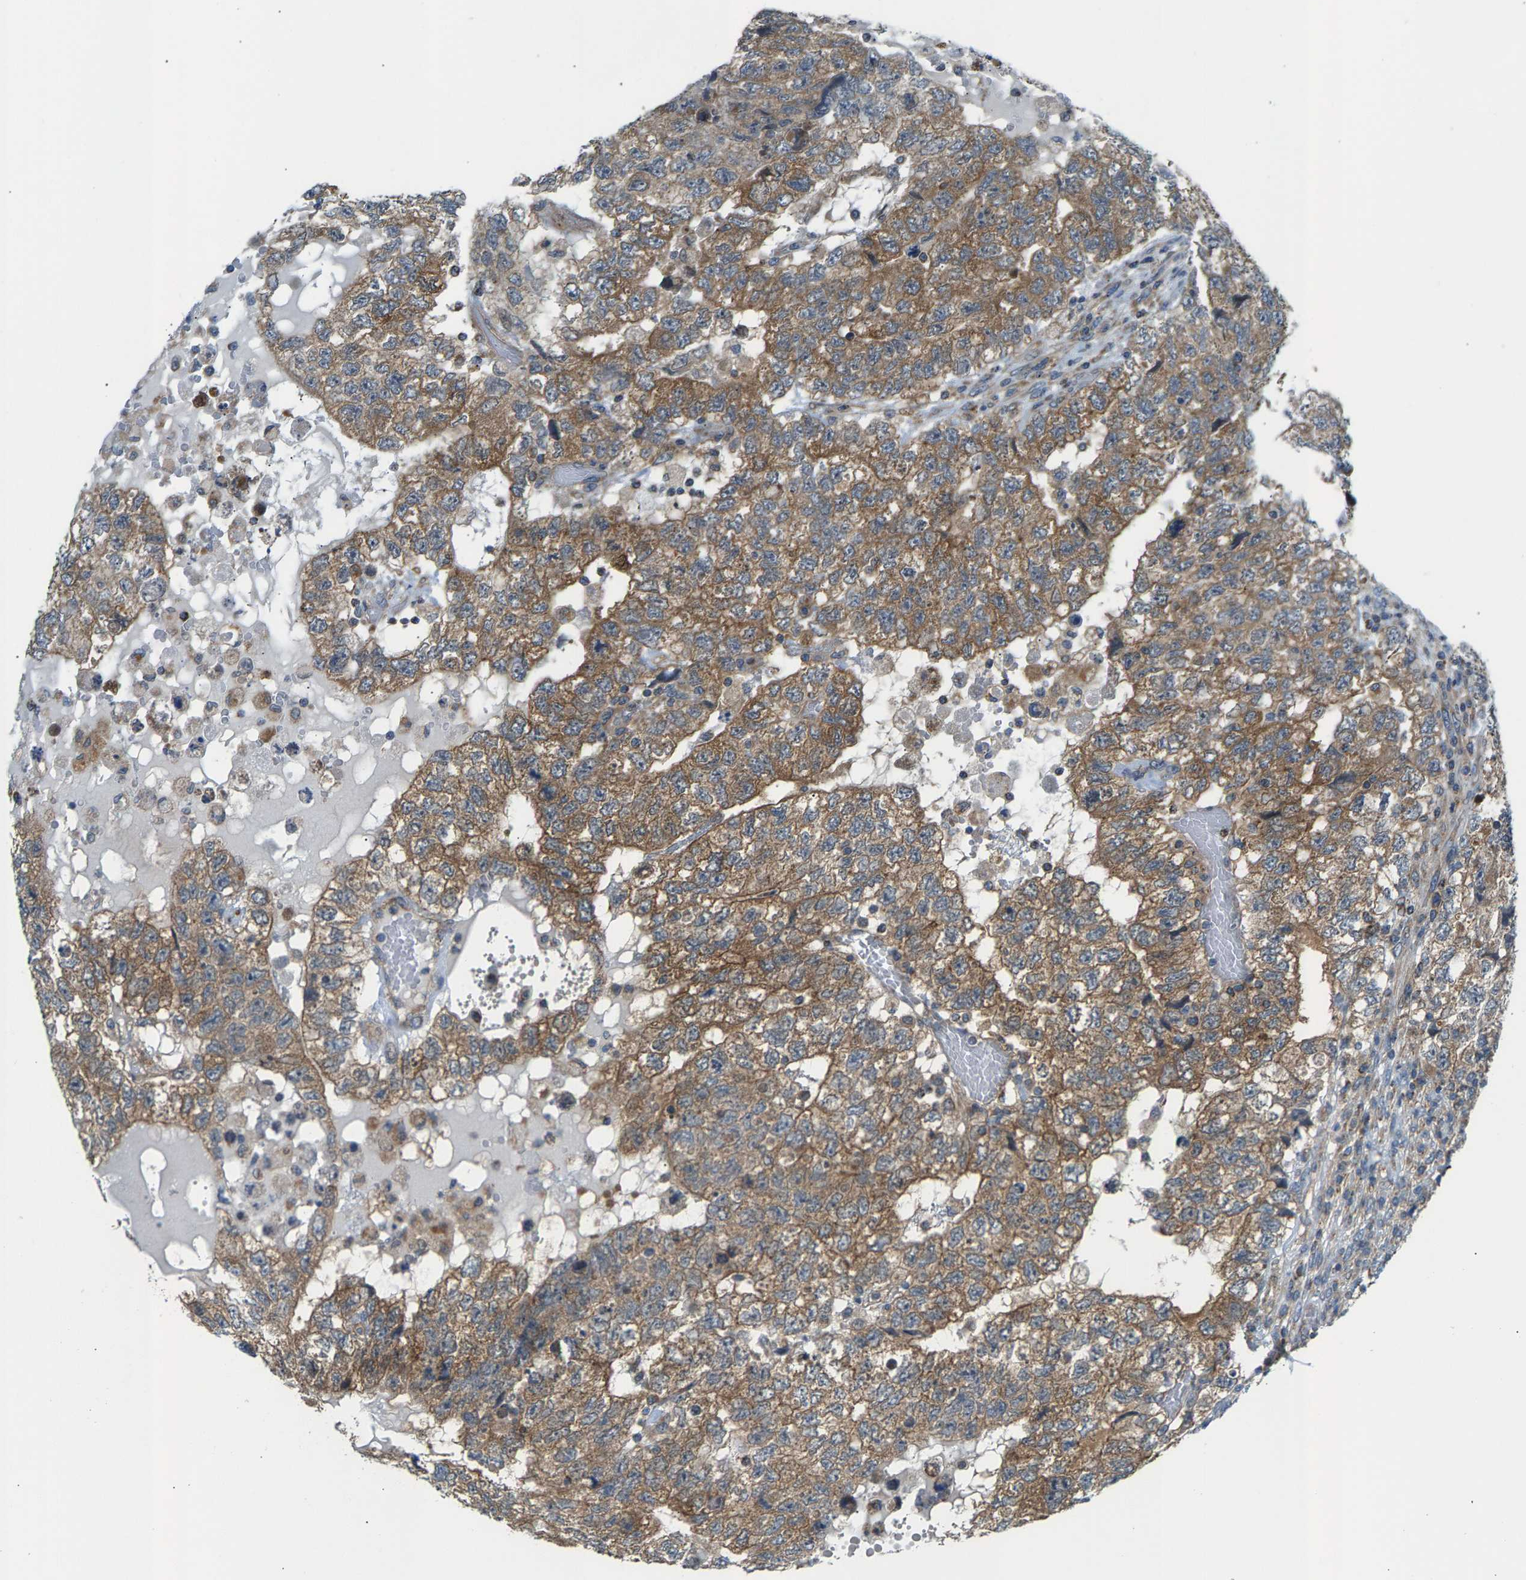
{"staining": {"intensity": "moderate", "quantity": ">75%", "location": "cytoplasmic/membranous"}, "tissue": "testis cancer", "cell_type": "Tumor cells", "image_type": "cancer", "snomed": [{"axis": "morphology", "description": "Carcinoma, Embryonal, NOS"}, {"axis": "topography", "description": "Testis"}], "caption": "Human embryonal carcinoma (testis) stained for a protein (brown) shows moderate cytoplasmic/membranous positive staining in approximately >75% of tumor cells.", "gene": "PDCL", "patient": {"sex": "male", "age": 36}}